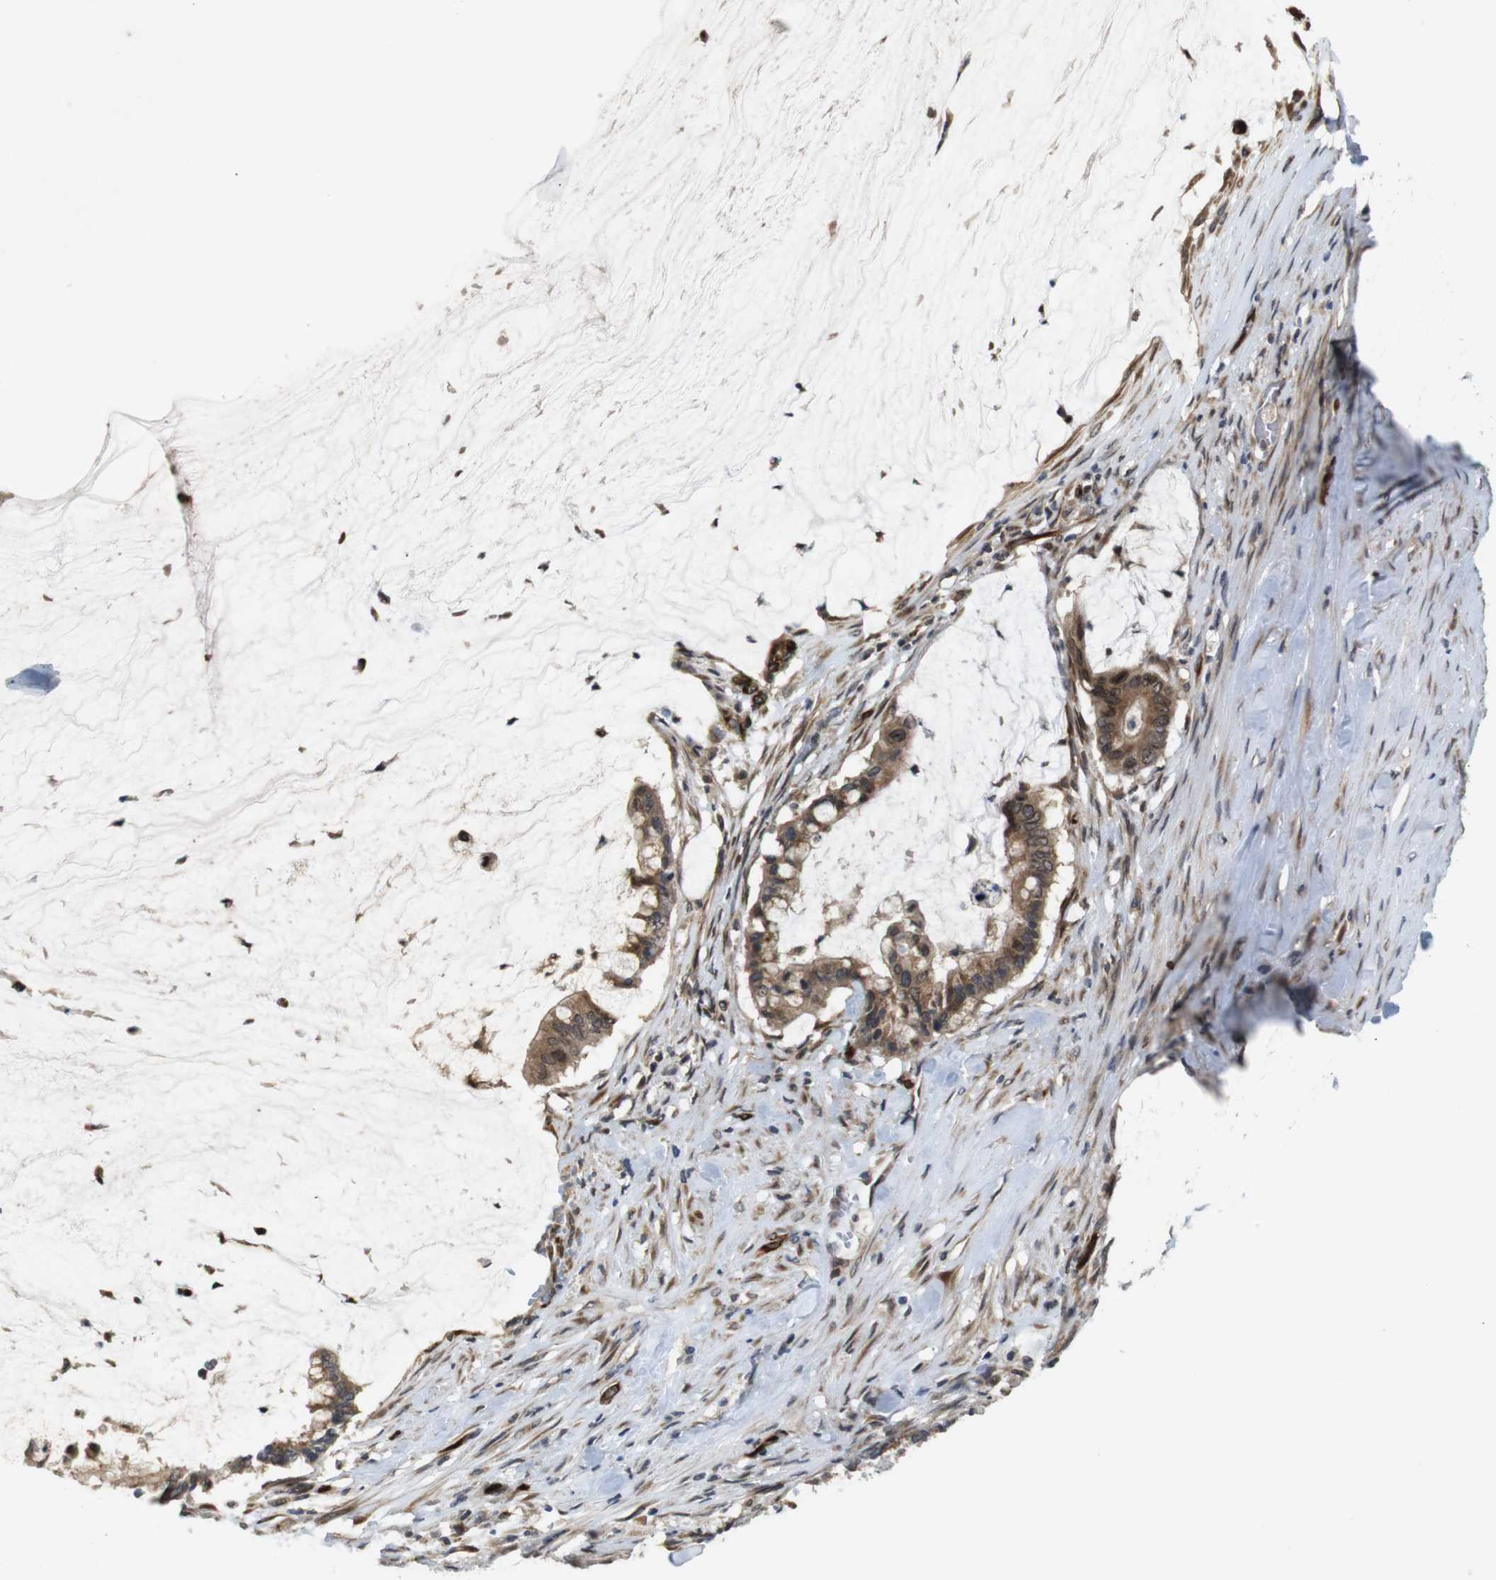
{"staining": {"intensity": "moderate", "quantity": ">75%", "location": "cytoplasmic/membranous"}, "tissue": "pancreatic cancer", "cell_type": "Tumor cells", "image_type": "cancer", "snomed": [{"axis": "morphology", "description": "Adenocarcinoma, NOS"}, {"axis": "topography", "description": "Pancreas"}], "caption": "Moderate cytoplasmic/membranous protein positivity is appreciated in approximately >75% of tumor cells in pancreatic cancer (adenocarcinoma).", "gene": "EFCAB14", "patient": {"sex": "male", "age": 41}}